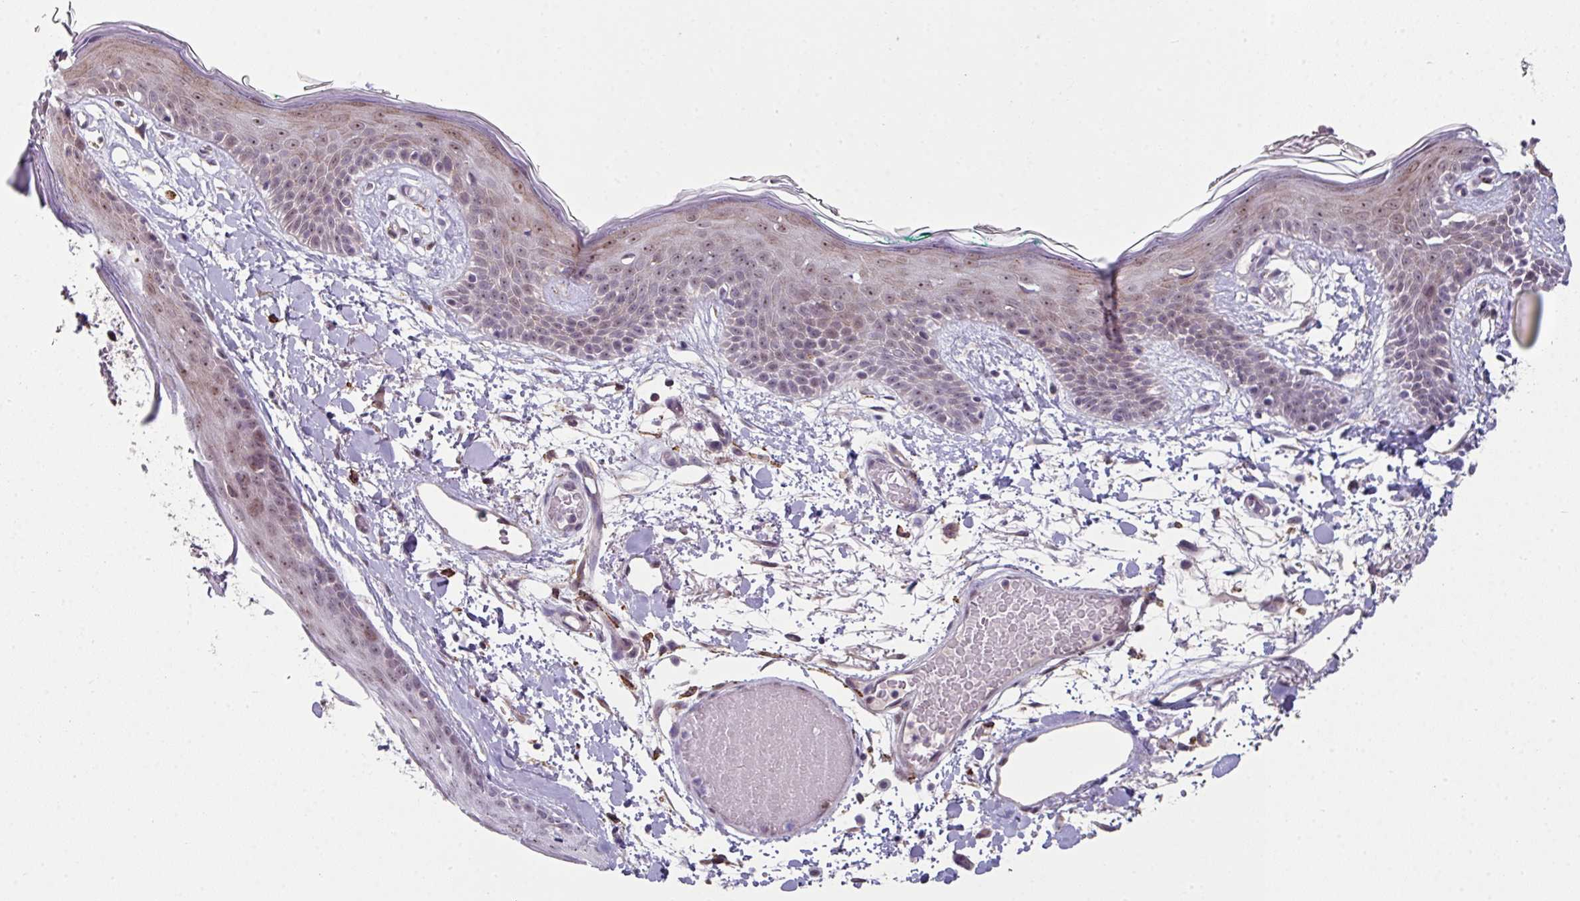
{"staining": {"intensity": "weak", "quantity": "<25%", "location": "cytoplasmic/membranous"}, "tissue": "skin", "cell_type": "Fibroblasts", "image_type": "normal", "snomed": [{"axis": "morphology", "description": "Normal tissue, NOS"}, {"axis": "topography", "description": "Skin"}], "caption": "Fibroblasts show no significant protein staining in normal skin. (Stains: DAB immunohistochemistry with hematoxylin counter stain, Microscopy: brightfield microscopy at high magnification).", "gene": "BMS1", "patient": {"sex": "male", "age": 79}}